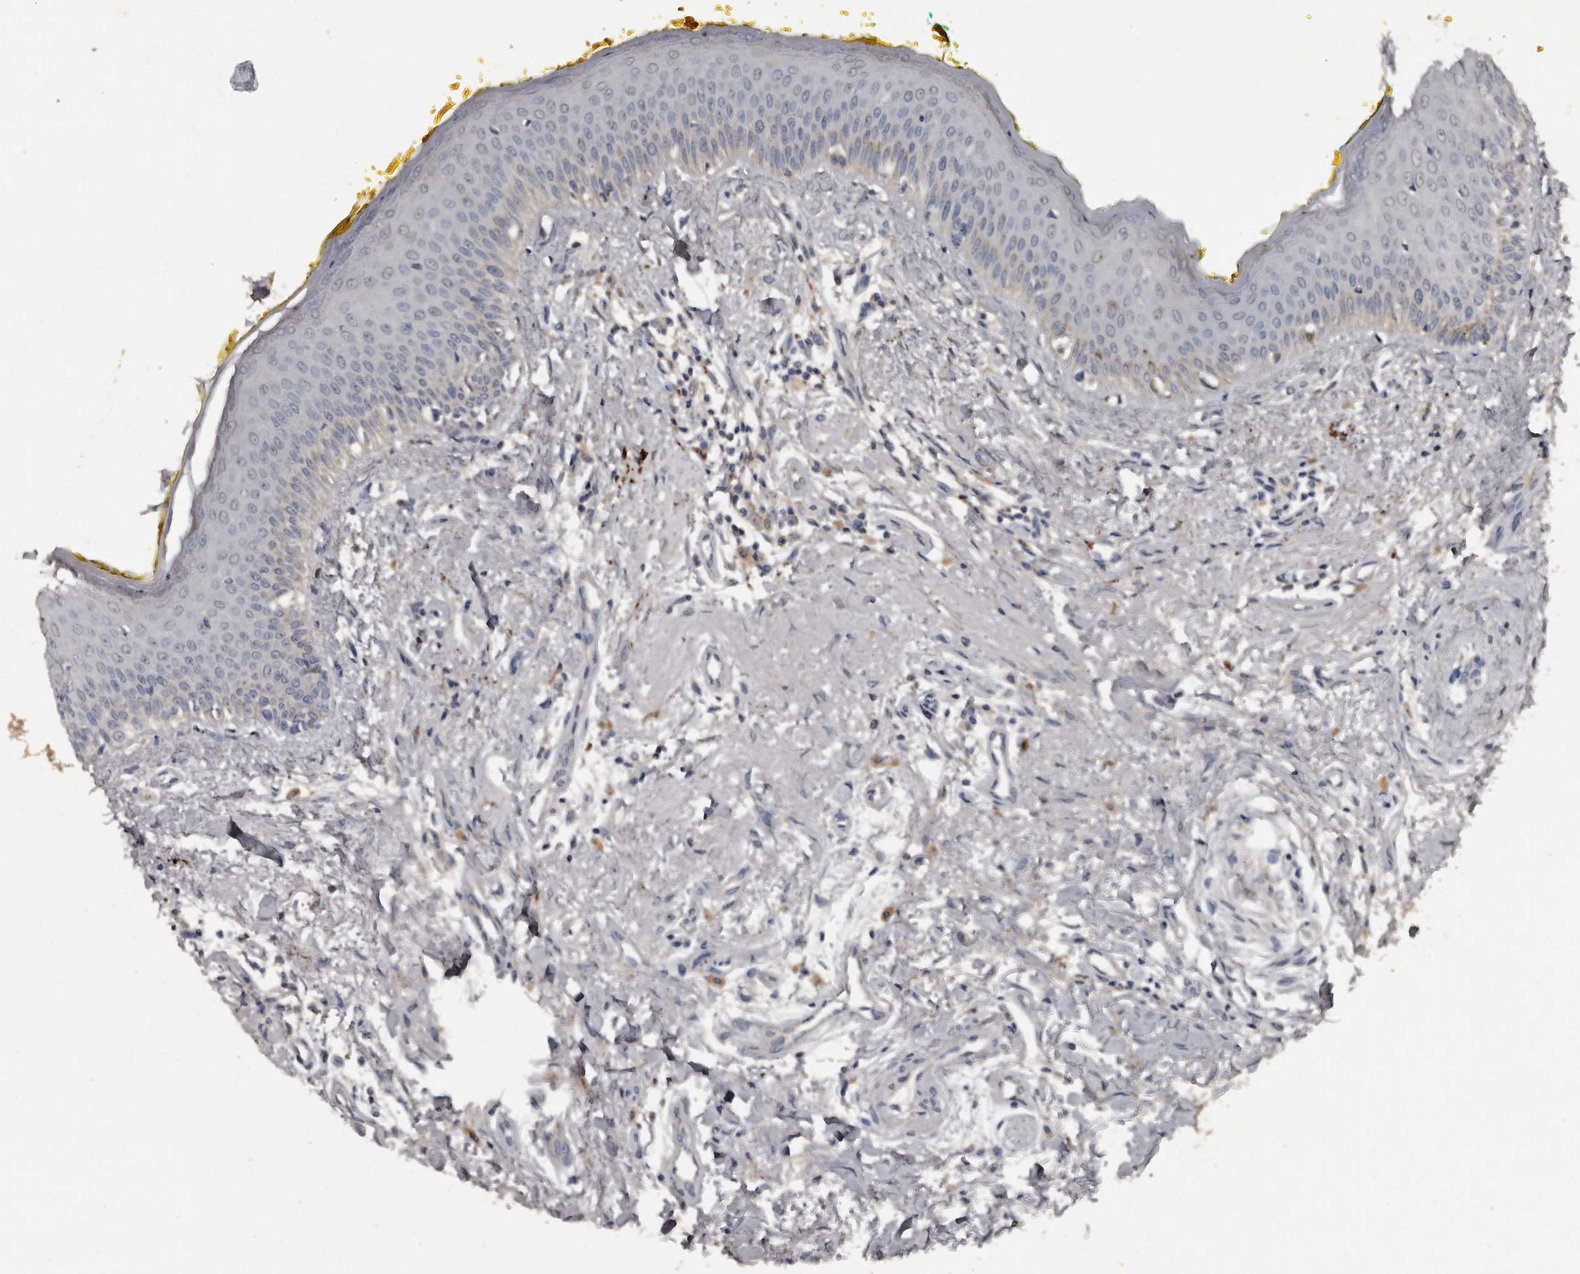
{"staining": {"intensity": "moderate", "quantity": "<25%", "location": "cytoplasmic/membranous"}, "tissue": "oral mucosa", "cell_type": "Squamous epithelial cells", "image_type": "normal", "snomed": [{"axis": "morphology", "description": "Normal tissue, NOS"}, {"axis": "topography", "description": "Oral tissue"}], "caption": "Immunohistochemistry micrograph of normal oral mucosa stained for a protein (brown), which displays low levels of moderate cytoplasmic/membranous expression in approximately <25% of squamous epithelial cells.", "gene": "GREB1", "patient": {"sex": "female", "age": 70}}